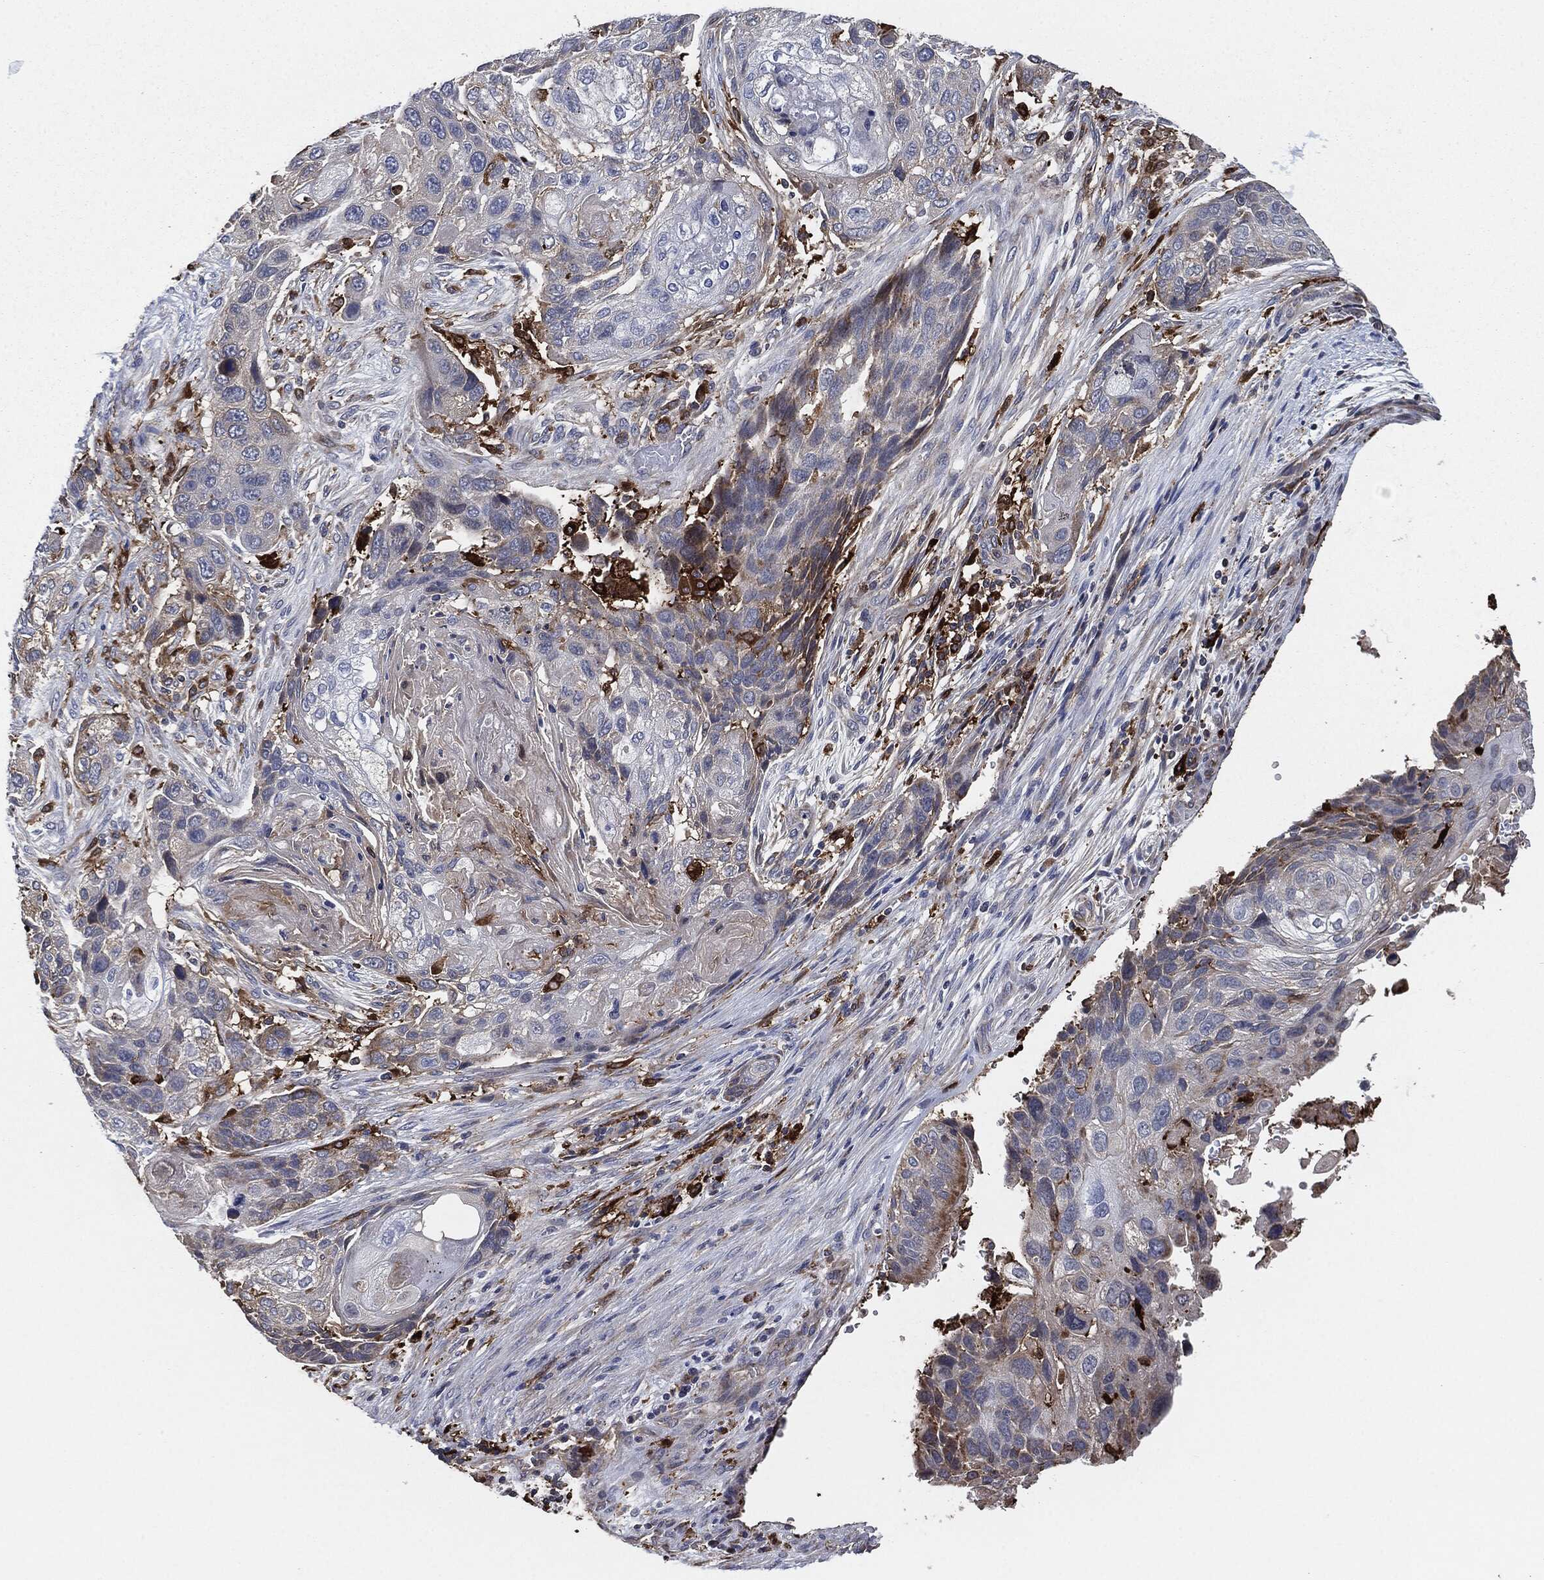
{"staining": {"intensity": "weak", "quantity": "<25%", "location": "cytoplasmic/membranous"}, "tissue": "lung cancer", "cell_type": "Tumor cells", "image_type": "cancer", "snomed": [{"axis": "morphology", "description": "Normal tissue, NOS"}, {"axis": "morphology", "description": "Squamous cell carcinoma, NOS"}, {"axis": "topography", "description": "Bronchus"}, {"axis": "topography", "description": "Lung"}], "caption": "Immunohistochemical staining of lung cancer (squamous cell carcinoma) shows no significant expression in tumor cells.", "gene": "TMEM11", "patient": {"sex": "male", "age": 69}}